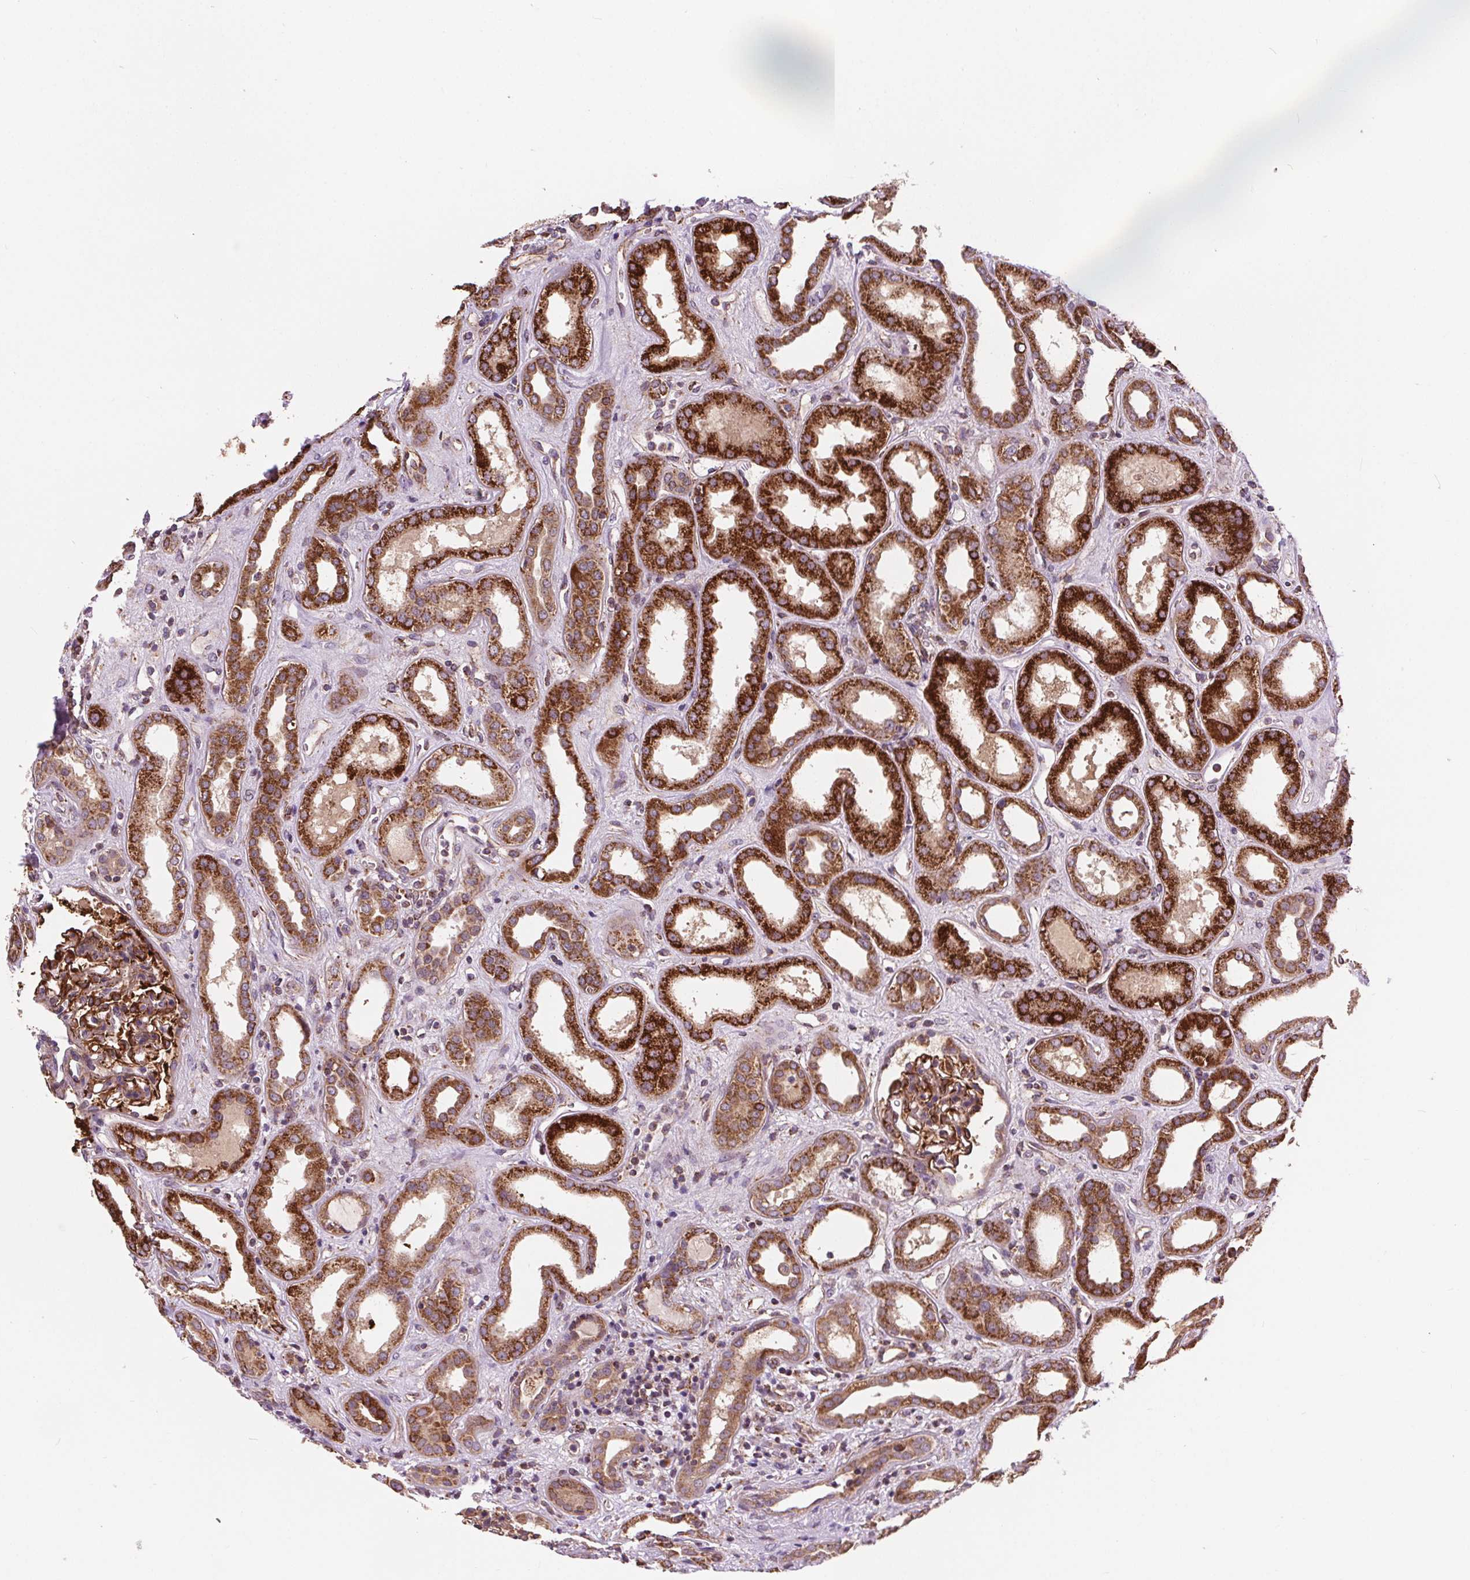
{"staining": {"intensity": "strong", "quantity": "25%-75%", "location": "cytoplasmic/membranous"}, "tissue": "kidney", "cell_type": "Cells in glomeruli", "image_type": "normal", "snomed": [{"axis": "morphology", "description": "Normal tissue, NOS"}, {"axis": "topography", "description": "Kidney"}], "caption": "Kidney stained with DAB immunohistochemistry (IHC) exhibits high levels of strong cytoplasmic/membranous staining in approximately 25%-75% of cells in glomeruli.", "gene": "GOLT1B", "patient": {"sex": "male", "age": 59}}